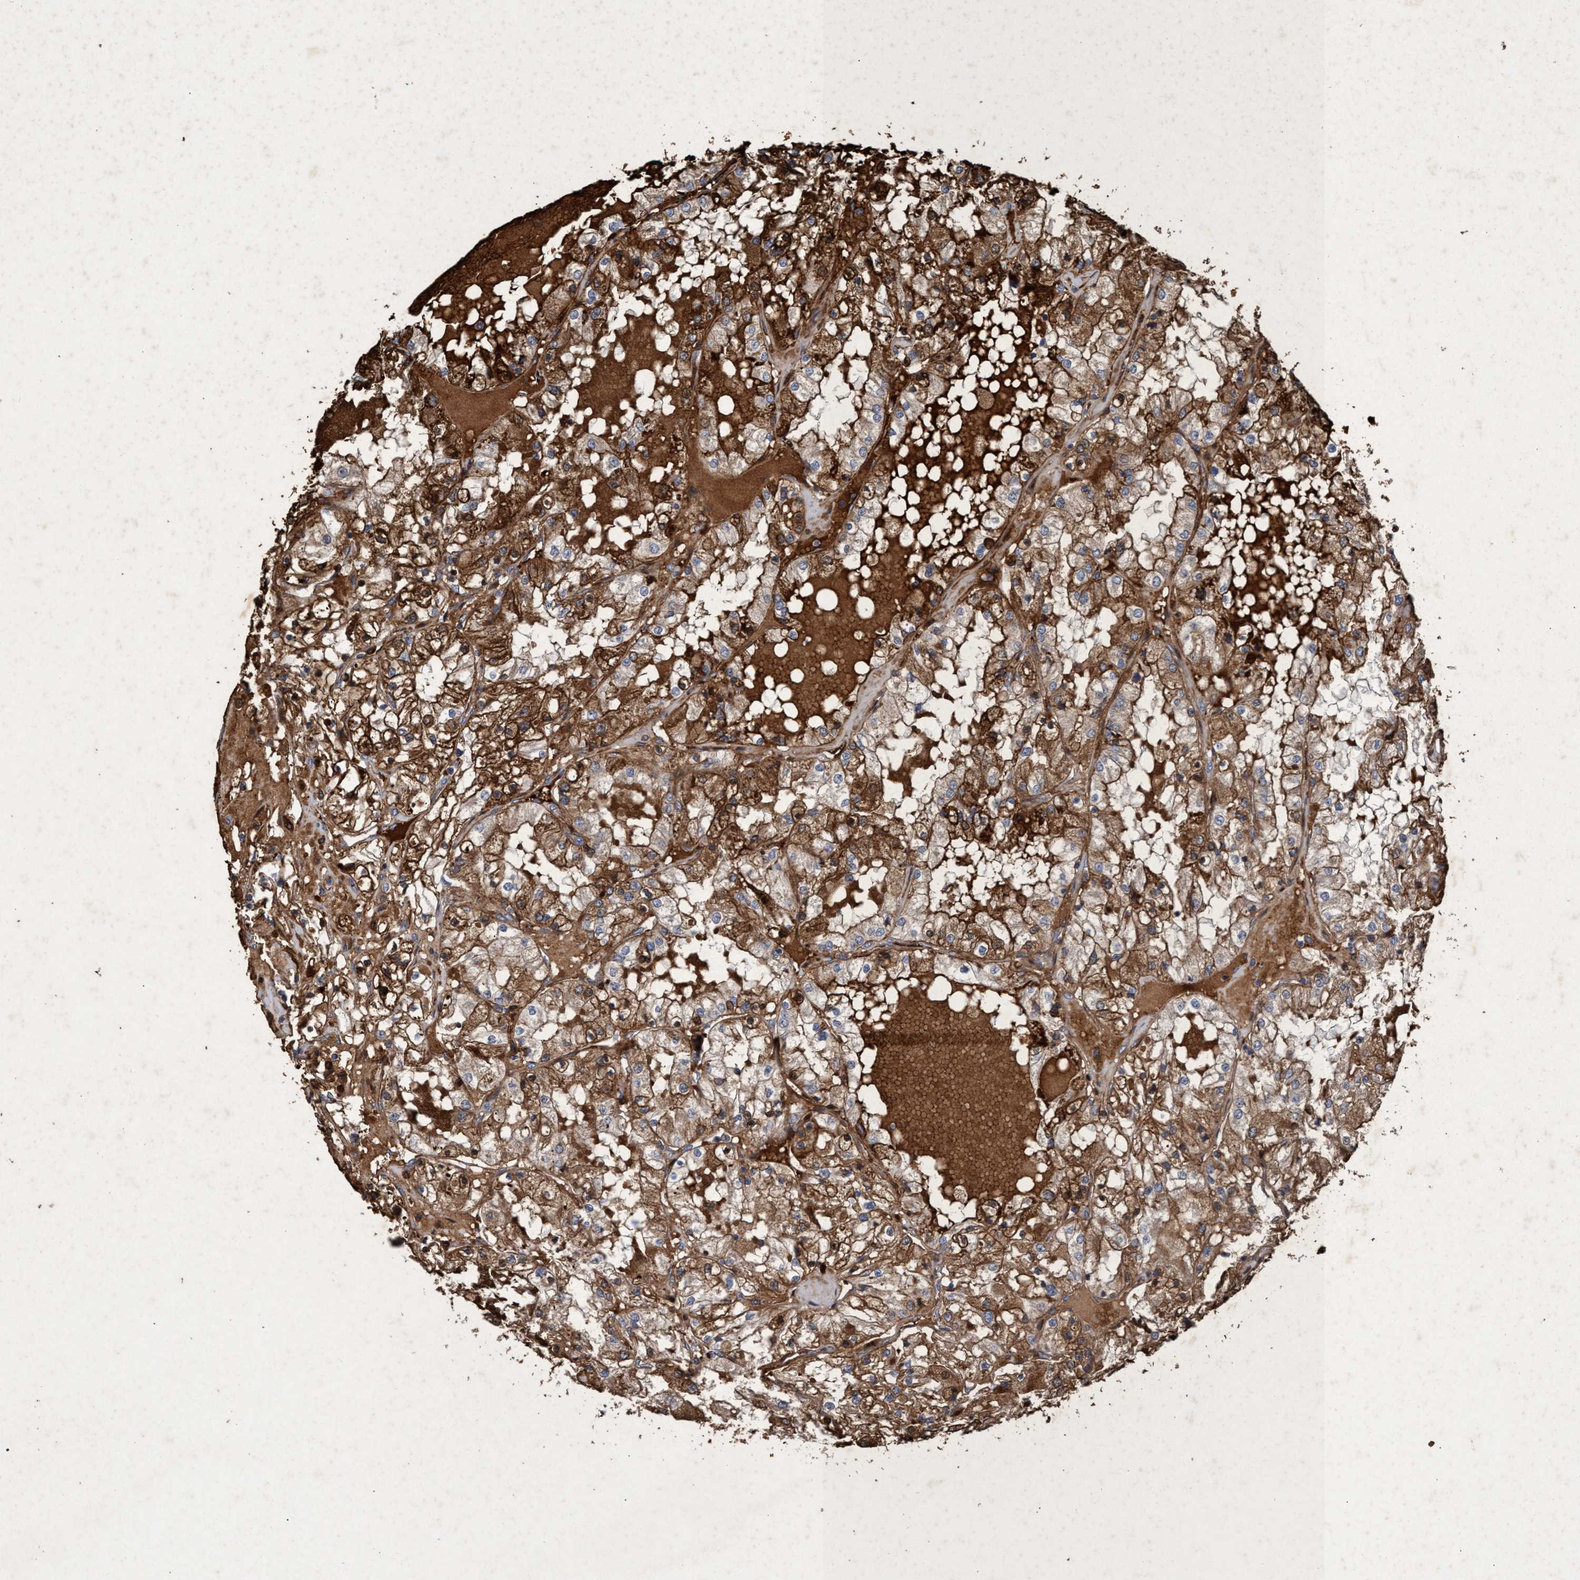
{"staining": {"intensity": "moderate", "quantity": ">75%", "location": "cytoplasmic/membranous"}, "tissue": "renal cancer", "cell_type": "Tumor cells", "image_type": "cancer", "snomed": [{"axis": "morphology", "description": "Adenocarcinoma, NOS"}, {"axis": "topography", "description": "Kidney"}], "caption": "Immunohistochemistry (IHC) histopathology image of neoplastic tissue: adenocarcinoma (renal) stained using IHC shows medium levels of moderate protein expression localized specifically in the cytoplasmic/membranous of tumor cells, appearing as a cytoplasmic/membranous brown color.", "gene": "CHMP6", "patient": {"sex": "male", "age": 68}}